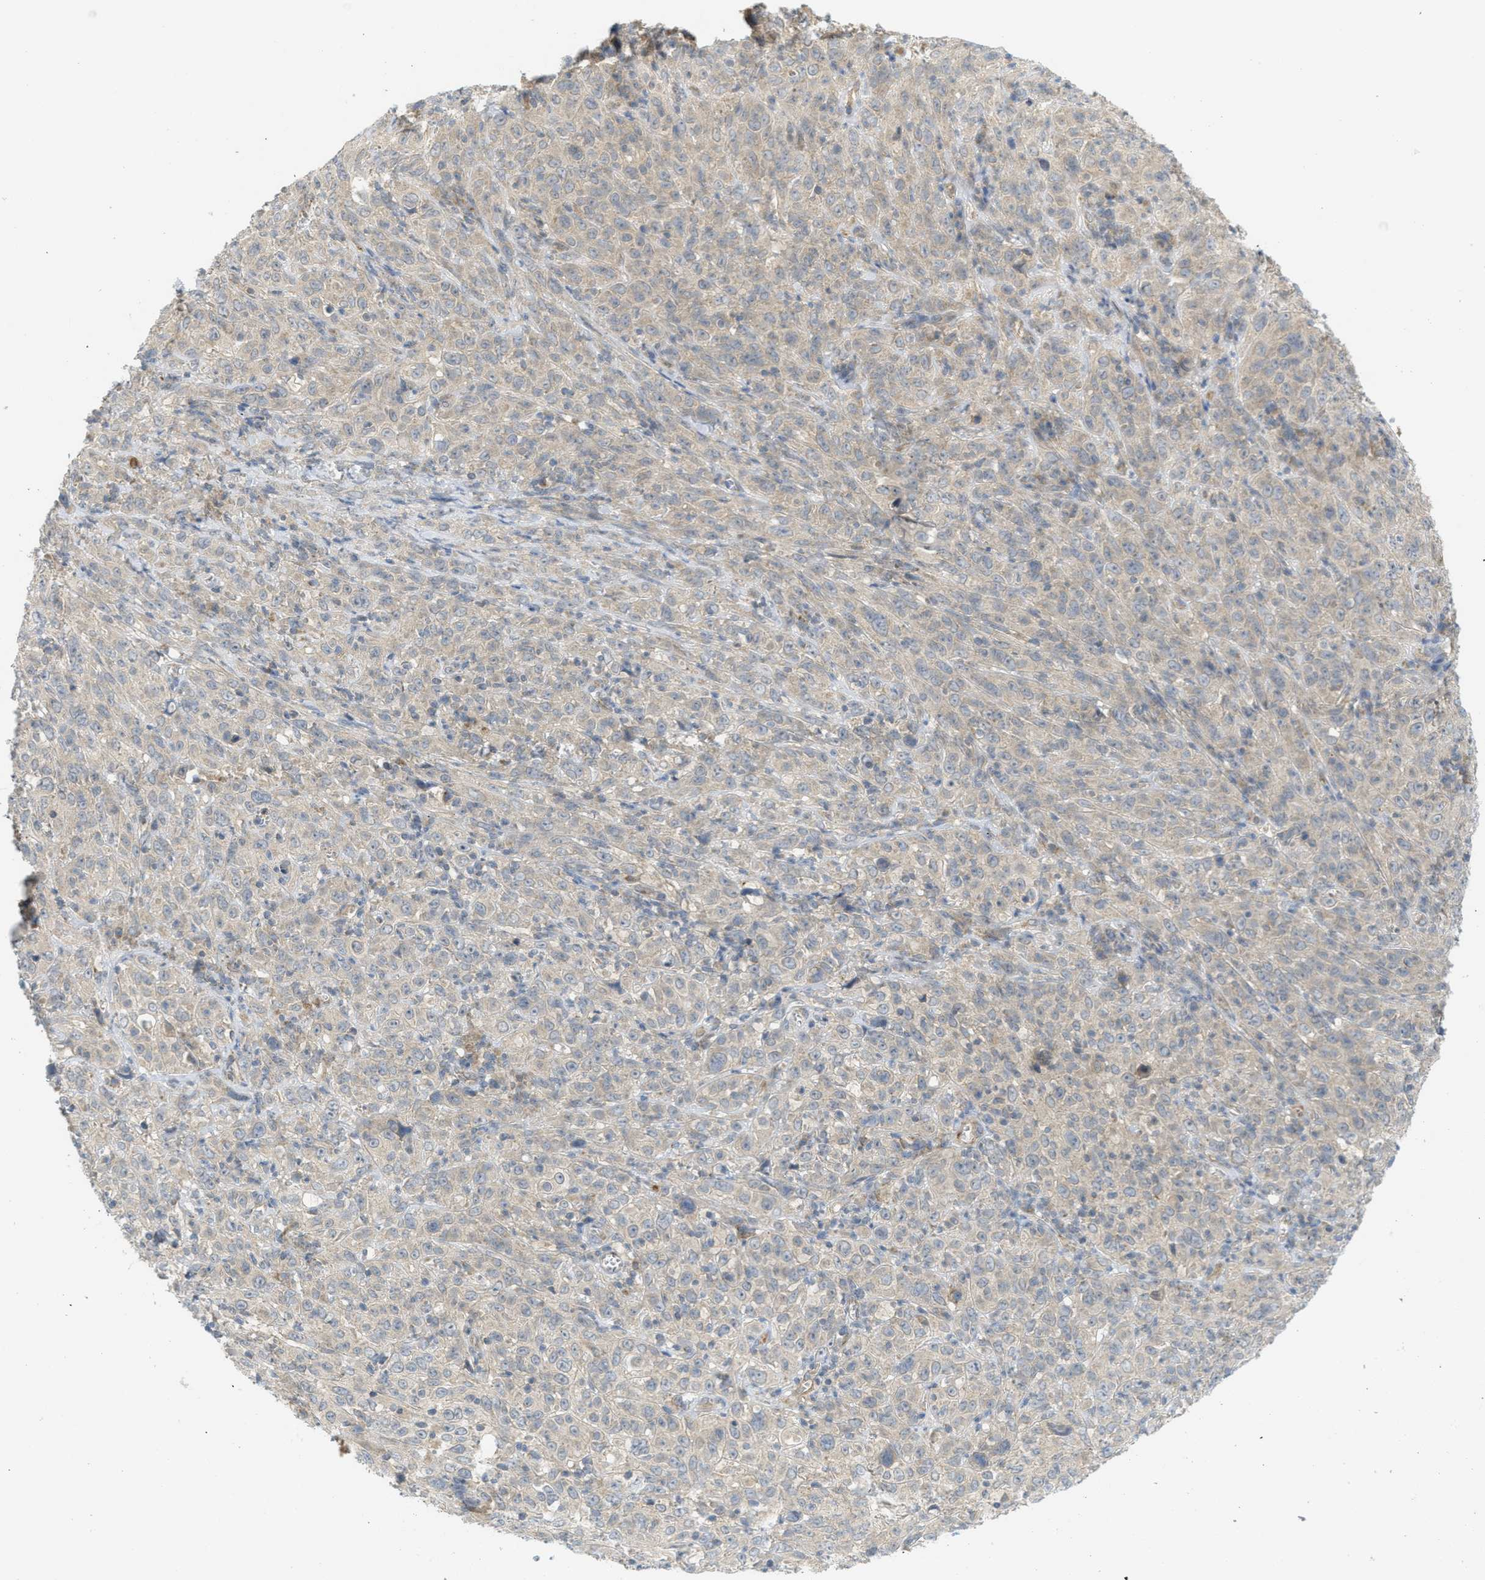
{"staining": {"intensity": "negative", "quantity": "none", "location": "none"}, "tissue": "cervical cancer", "cell_type": "Tumor cells", "image_type": "cancer", "snomed": [{"axis": "morphology", "description": "Squamous cell carcinoma, NOS"}, {"axis": "topography", "description": "Cervix"}], "caption": "Histopathology image shows no significant protein staining in tumor cells of cervical cancer (squamous cell carcinoma). The staining was performed using DAB to visualize the protein expression in brown, while the nuclei were stained in blue with hematoxylin (Magnification: 20x).", "gene": "PROC", "patient": {"sex": "female", "age": 46}}